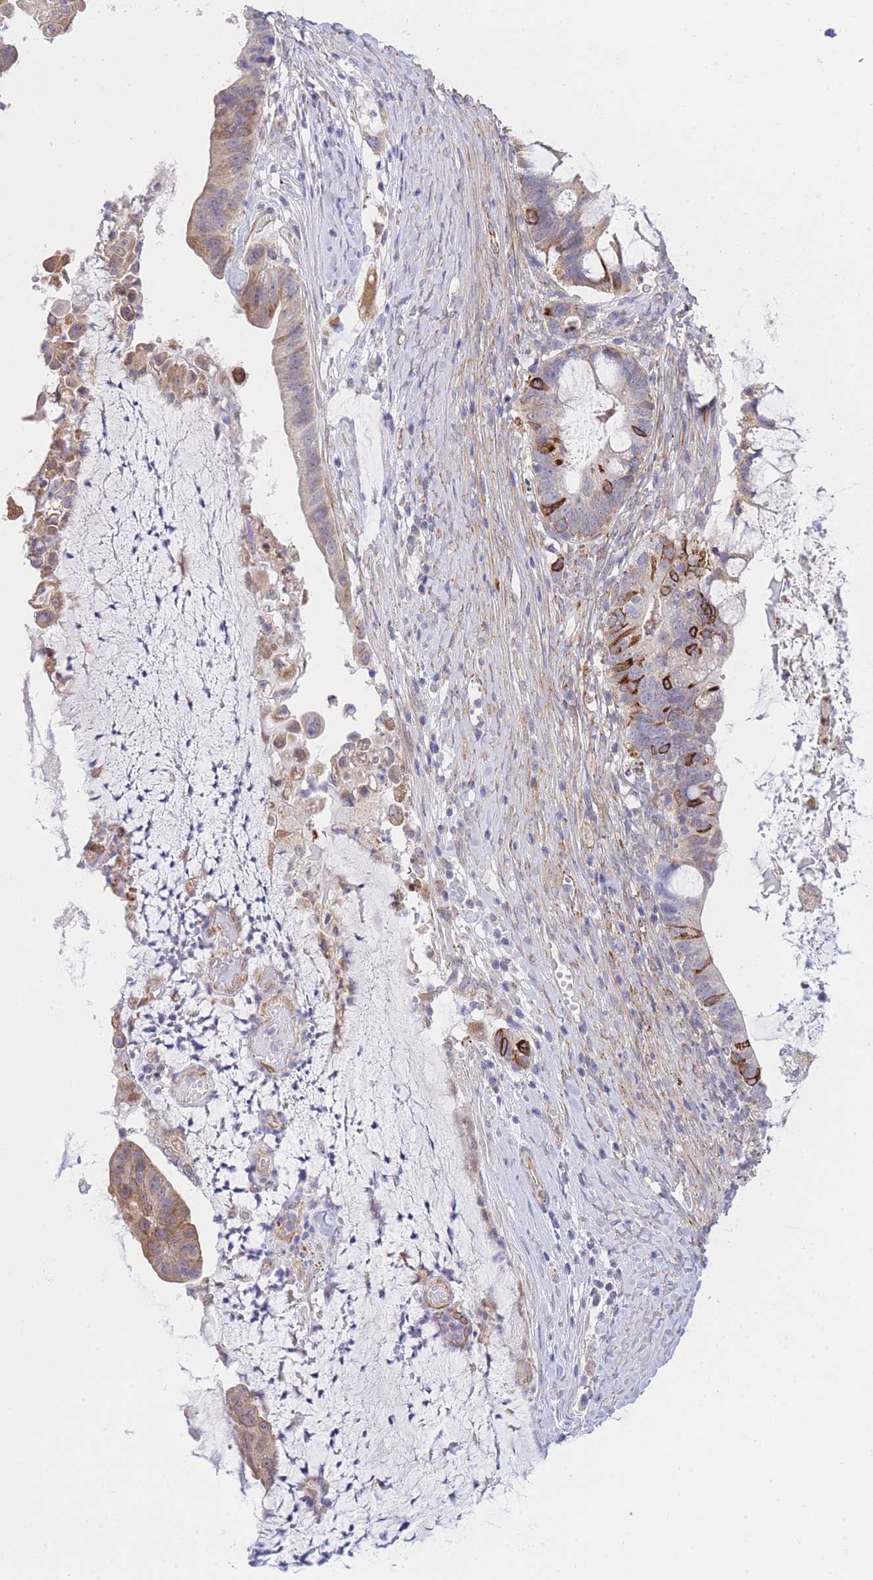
{"staining": {"intensity": "moderate", "quantity": ">75%", "location": "cytoplasmic/membranous"}, "tissue": "ovarian cancer", "cell_type": "Tumor cells", "image_type": "cancer", "snomed": [{"axis": "morphology", "description": "Cystadenocarcinoma, mucinous, NOS"}, {"axis": "topography", "description": "Ovary"}], "caption": "Human ovarian cancer stained with a brown dye exhibits moderate cytoplasmic/membranous positive expression in approximately >75% of tumor cells.", "gene": "CTBP1", "patient": {"sex": "female", "age": 61}}